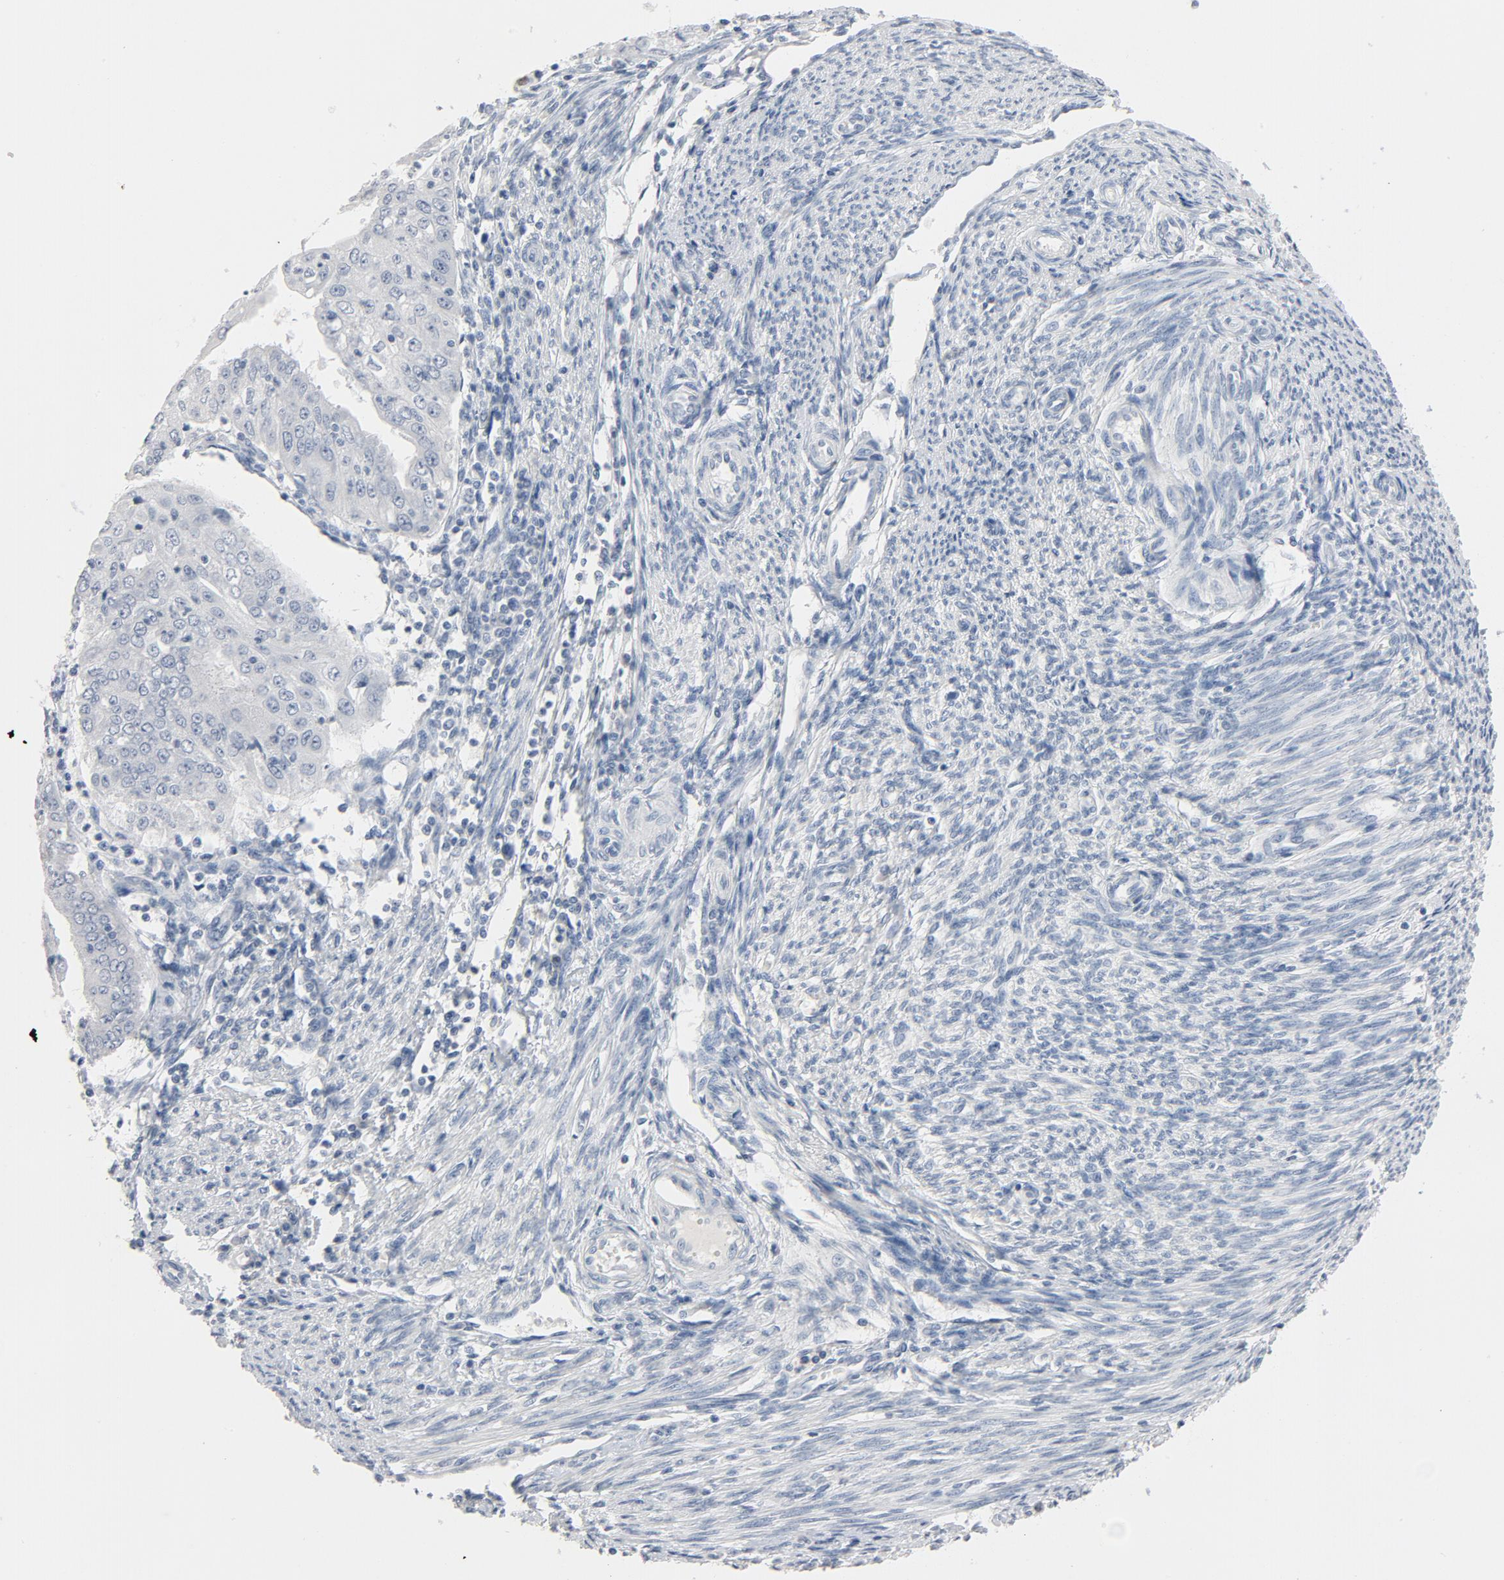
{"staining": {"intensity": "negative", "quantity": "none", "location": "none"}, "tissue": "endometrial cancer", "cell_type": "Tumor cells", "image_type": "cancer", "snomed": [{"axis": "morphology", "description": "Adenocarcinoma, NOS"}, {"axis": "topography", "description": "Endometrium"}], "caption": "This is an immunohistochemistry (IHC) image of endometrial cancer (adenocarcinoma). There is no positivity in tumor cells.", "gene": "ZCCHC13", "patient": {"sex": "female", "age": 79}}